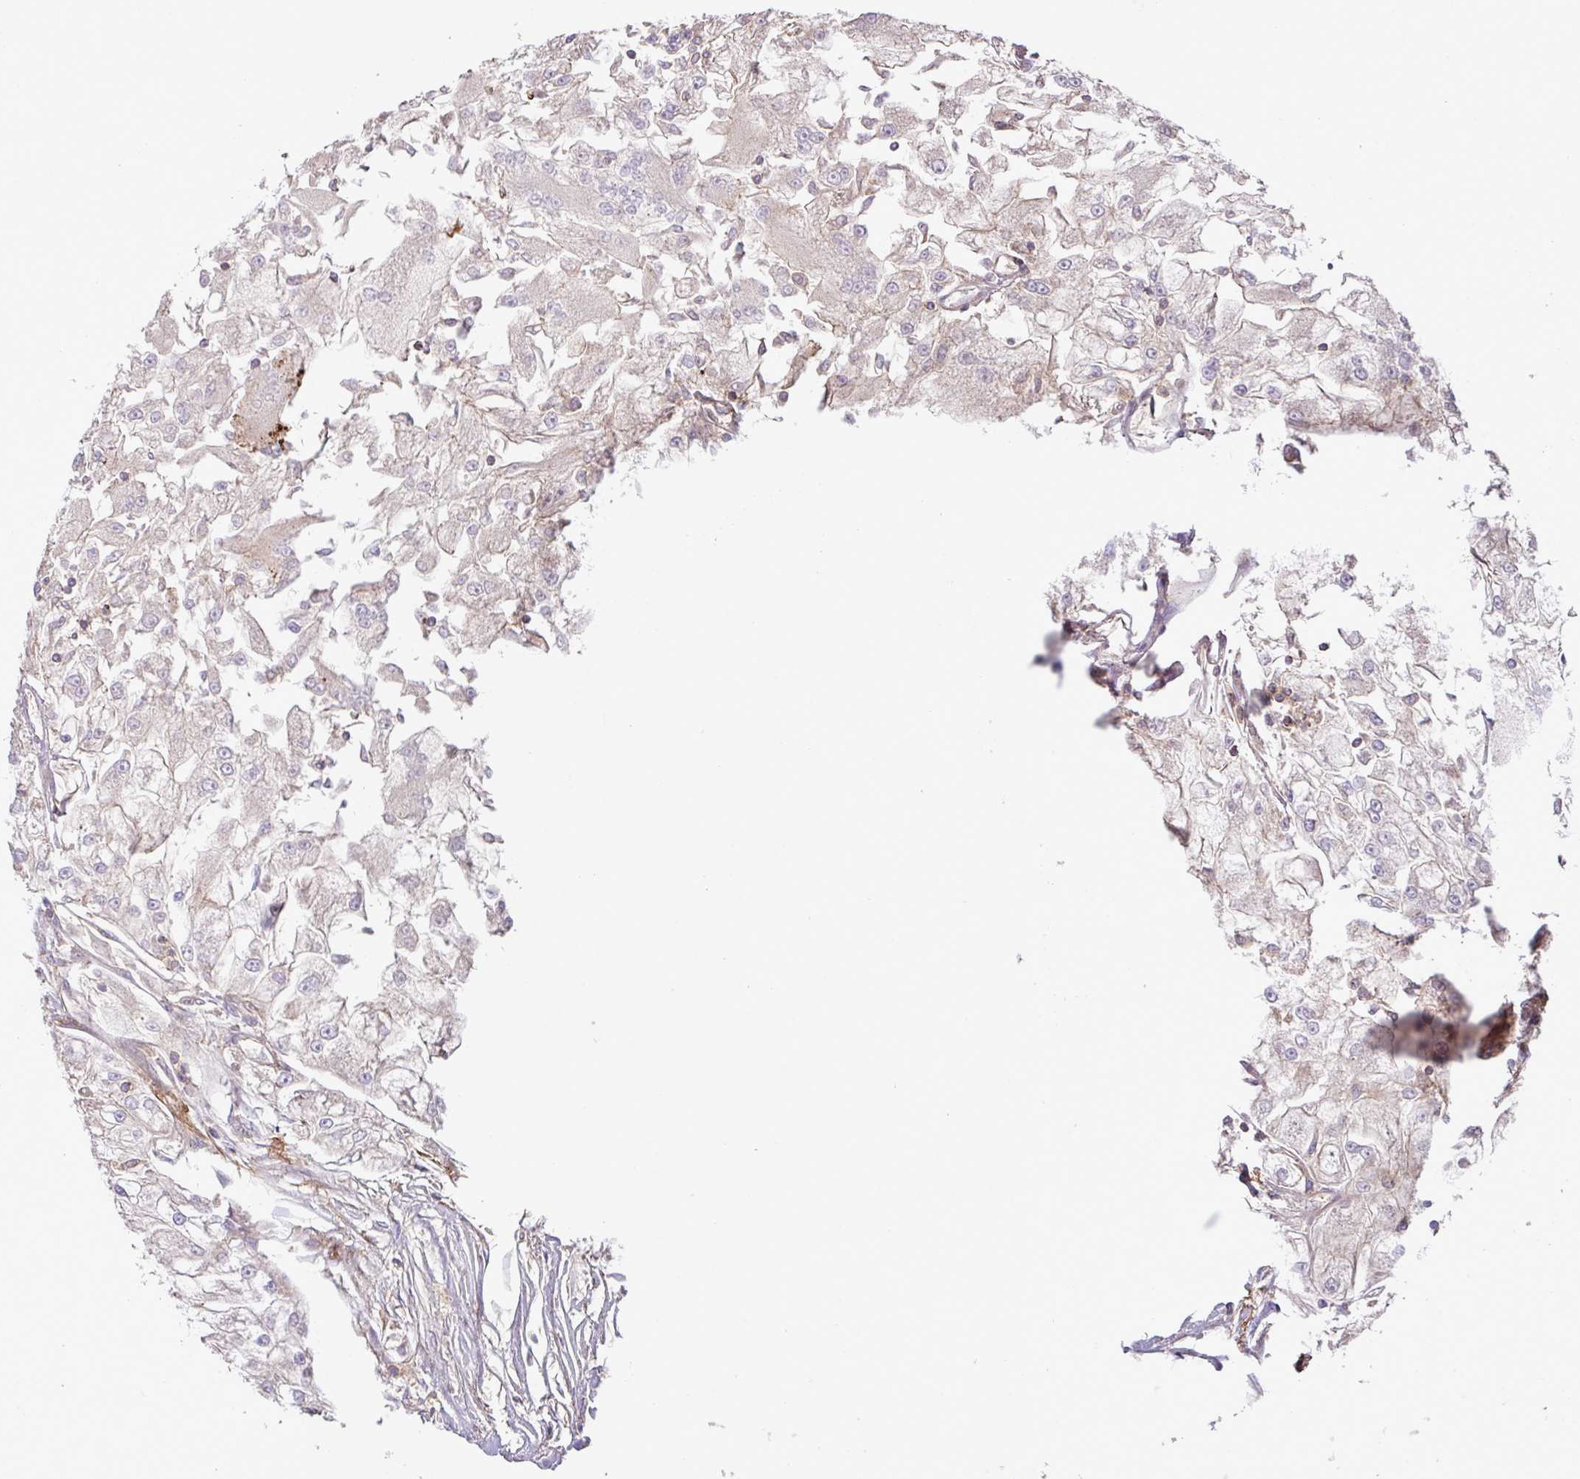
{"staining": {"intensity": "negative", "quantity": "none", "location": "none"}, "tissue": "renal cancer", "cell_type": "Tumor cells", "image_type": "cancer", "snomed": [{"axis": "morphology", "description": "Adenocarcinoma, NOS"}, {"axis": "topography", "description": "Kidney"}], "caption": "The micrograph displays no staining of tumor cells in renal cancer (adenocarcinoma).", "gene": "RIC1", "patient": {"sex": "female", "age": 72}}